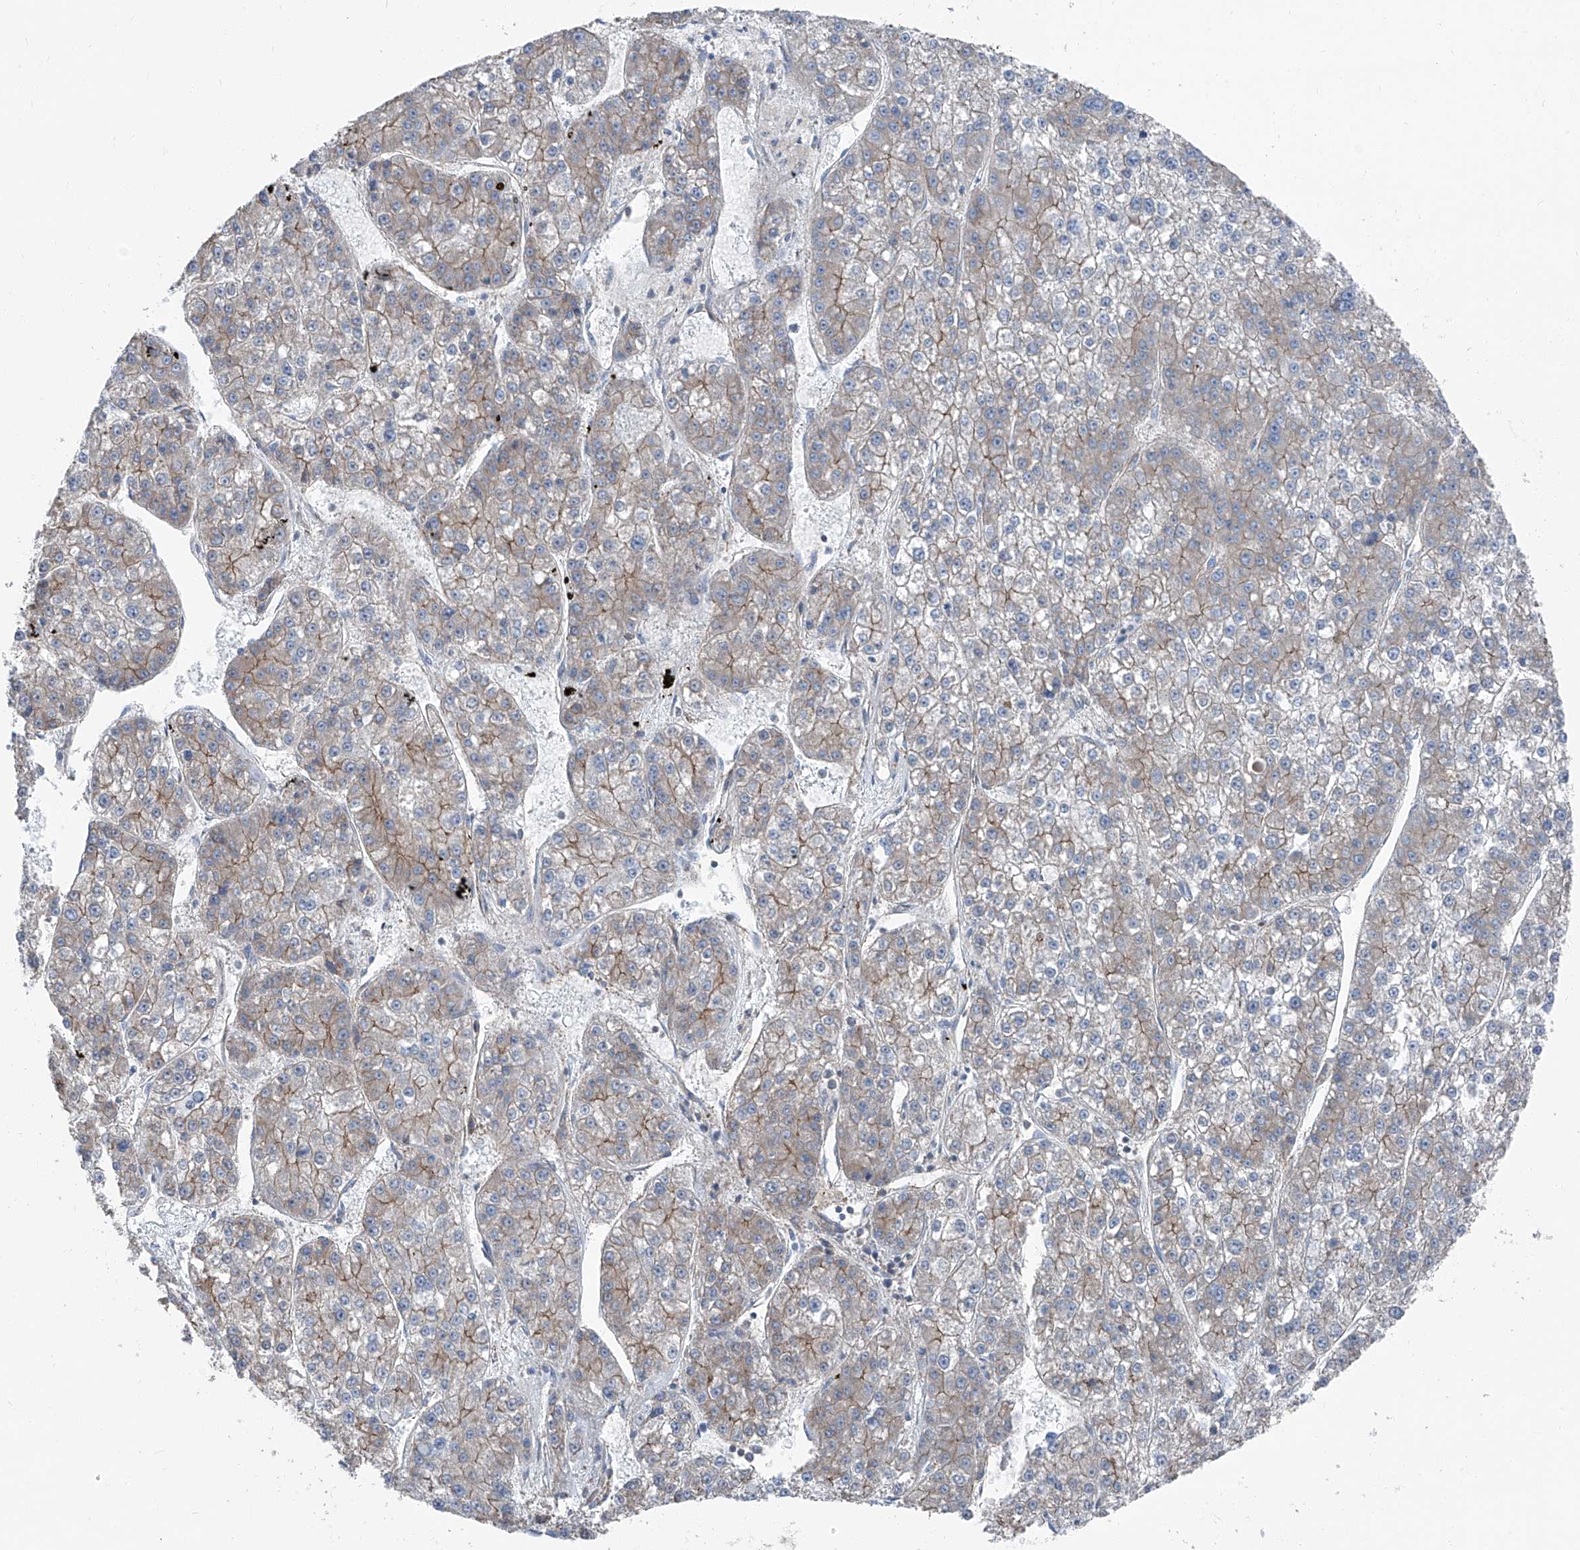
{"staining": {"intensity": "moderate", "quantity": "25%-75%", "location": "cytoplasmic/membranous"}, "tissue": "liver cancer", "cell_type": "Tumor cells", "image_type": "cancer", "snomed": [{"axis": "morphology", "description": "Carcinoma, Hepatocellular, NOS"}, {"axis": "topography", "description": "Liver"}], "caption": "Immunohistochemical staining of liver cancer demonstrates medium levels of moderate cytoplasmic/membranous protein positivity in approximately 25%-75% of tumor cells.", "gene": "GPR142", "patient": {"sex": "female", "age": 73}}